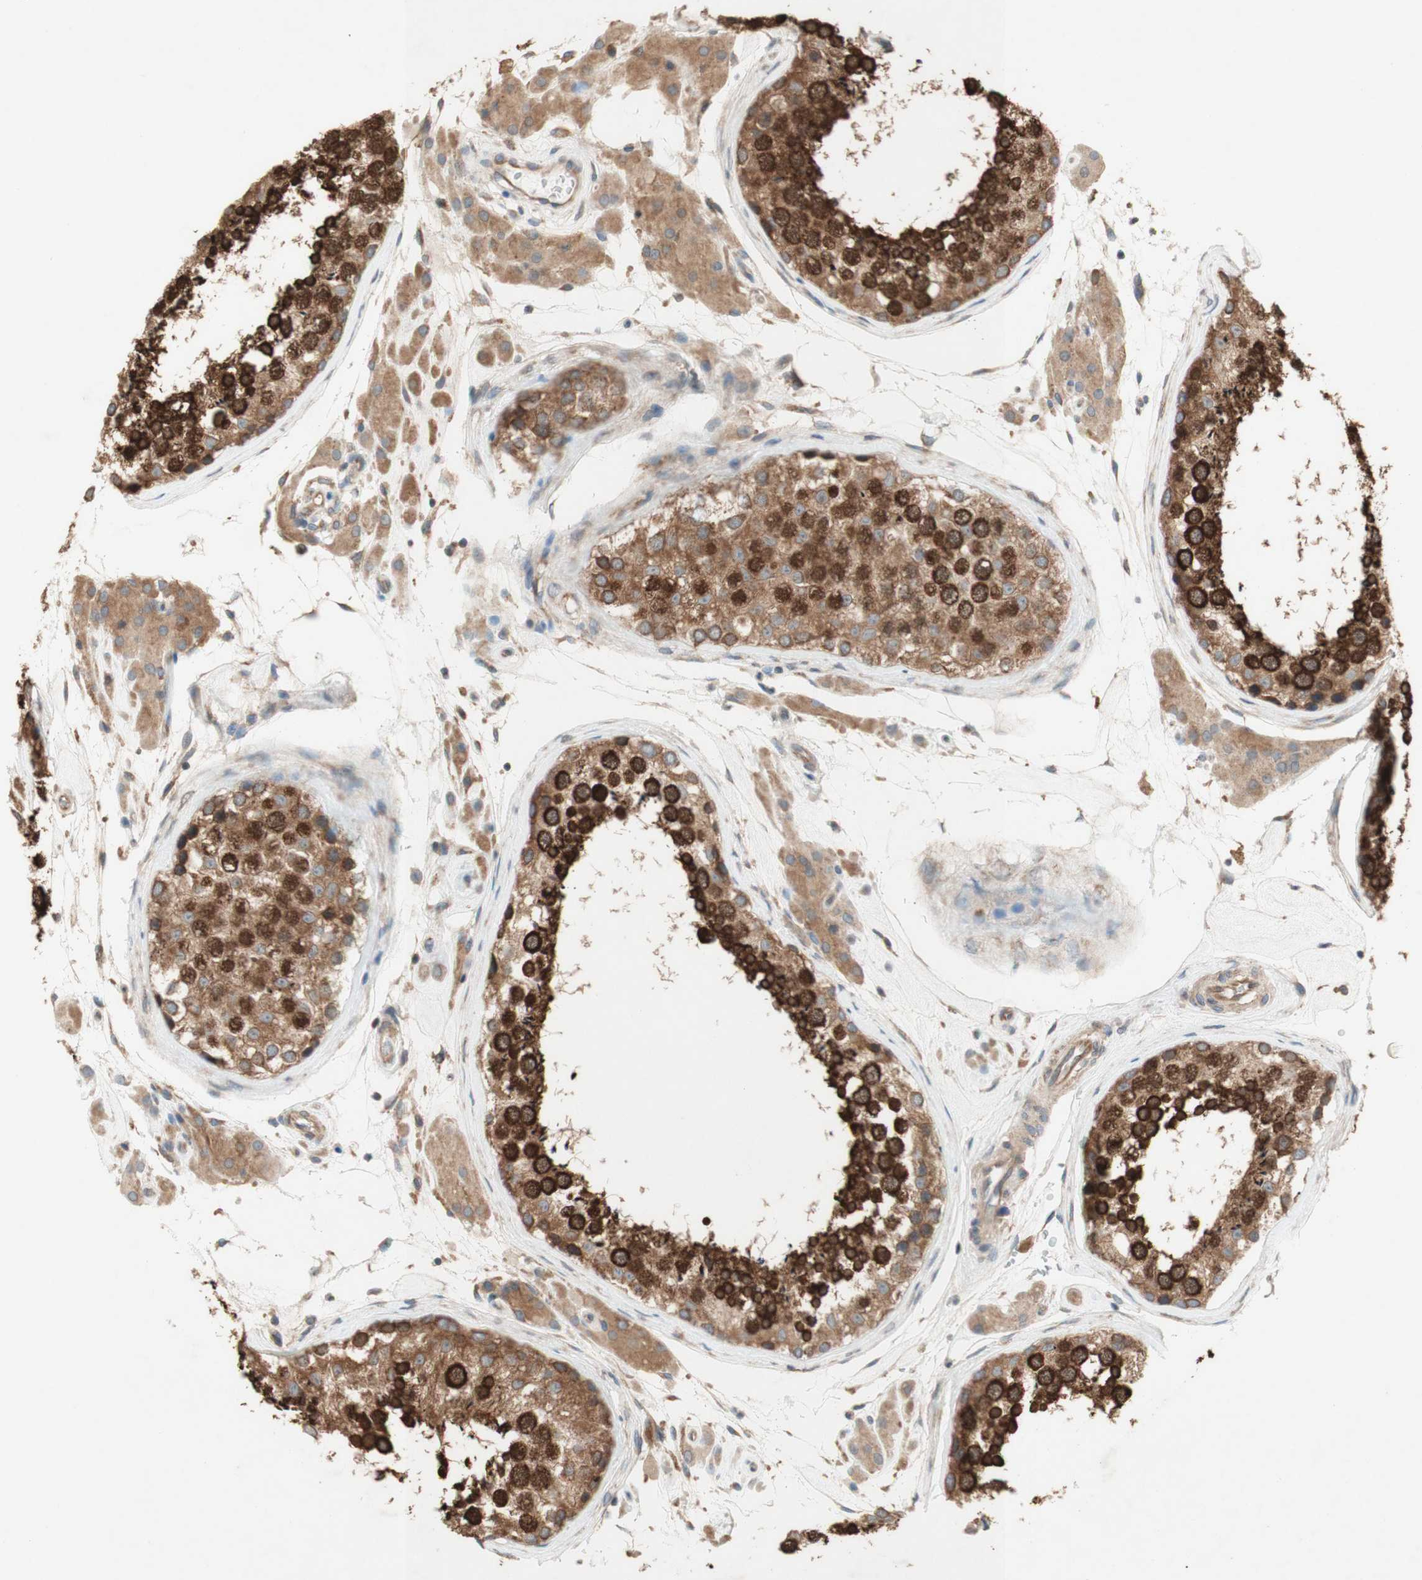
{"staining": {"intensity": "strong", "quantity": ">75%", "location": "cytoplasmic/membranous"}, "tissue": "testis", "cell_type": "Cells in seminiferous ducts", "image_type": "normal", "snomed": [{"axis": "morphology", "description": "Normal tissue, NOS"}, {"axis": "topography", "description": "Testis"}], "caption": "The immunohistochemical stain shows strong cytoplasmic/membranous positivity in cells in seminiferous ducts of unremarkable testis.", "gene": "SOCS2", "patient": {"sex": "male", "age": 46}}